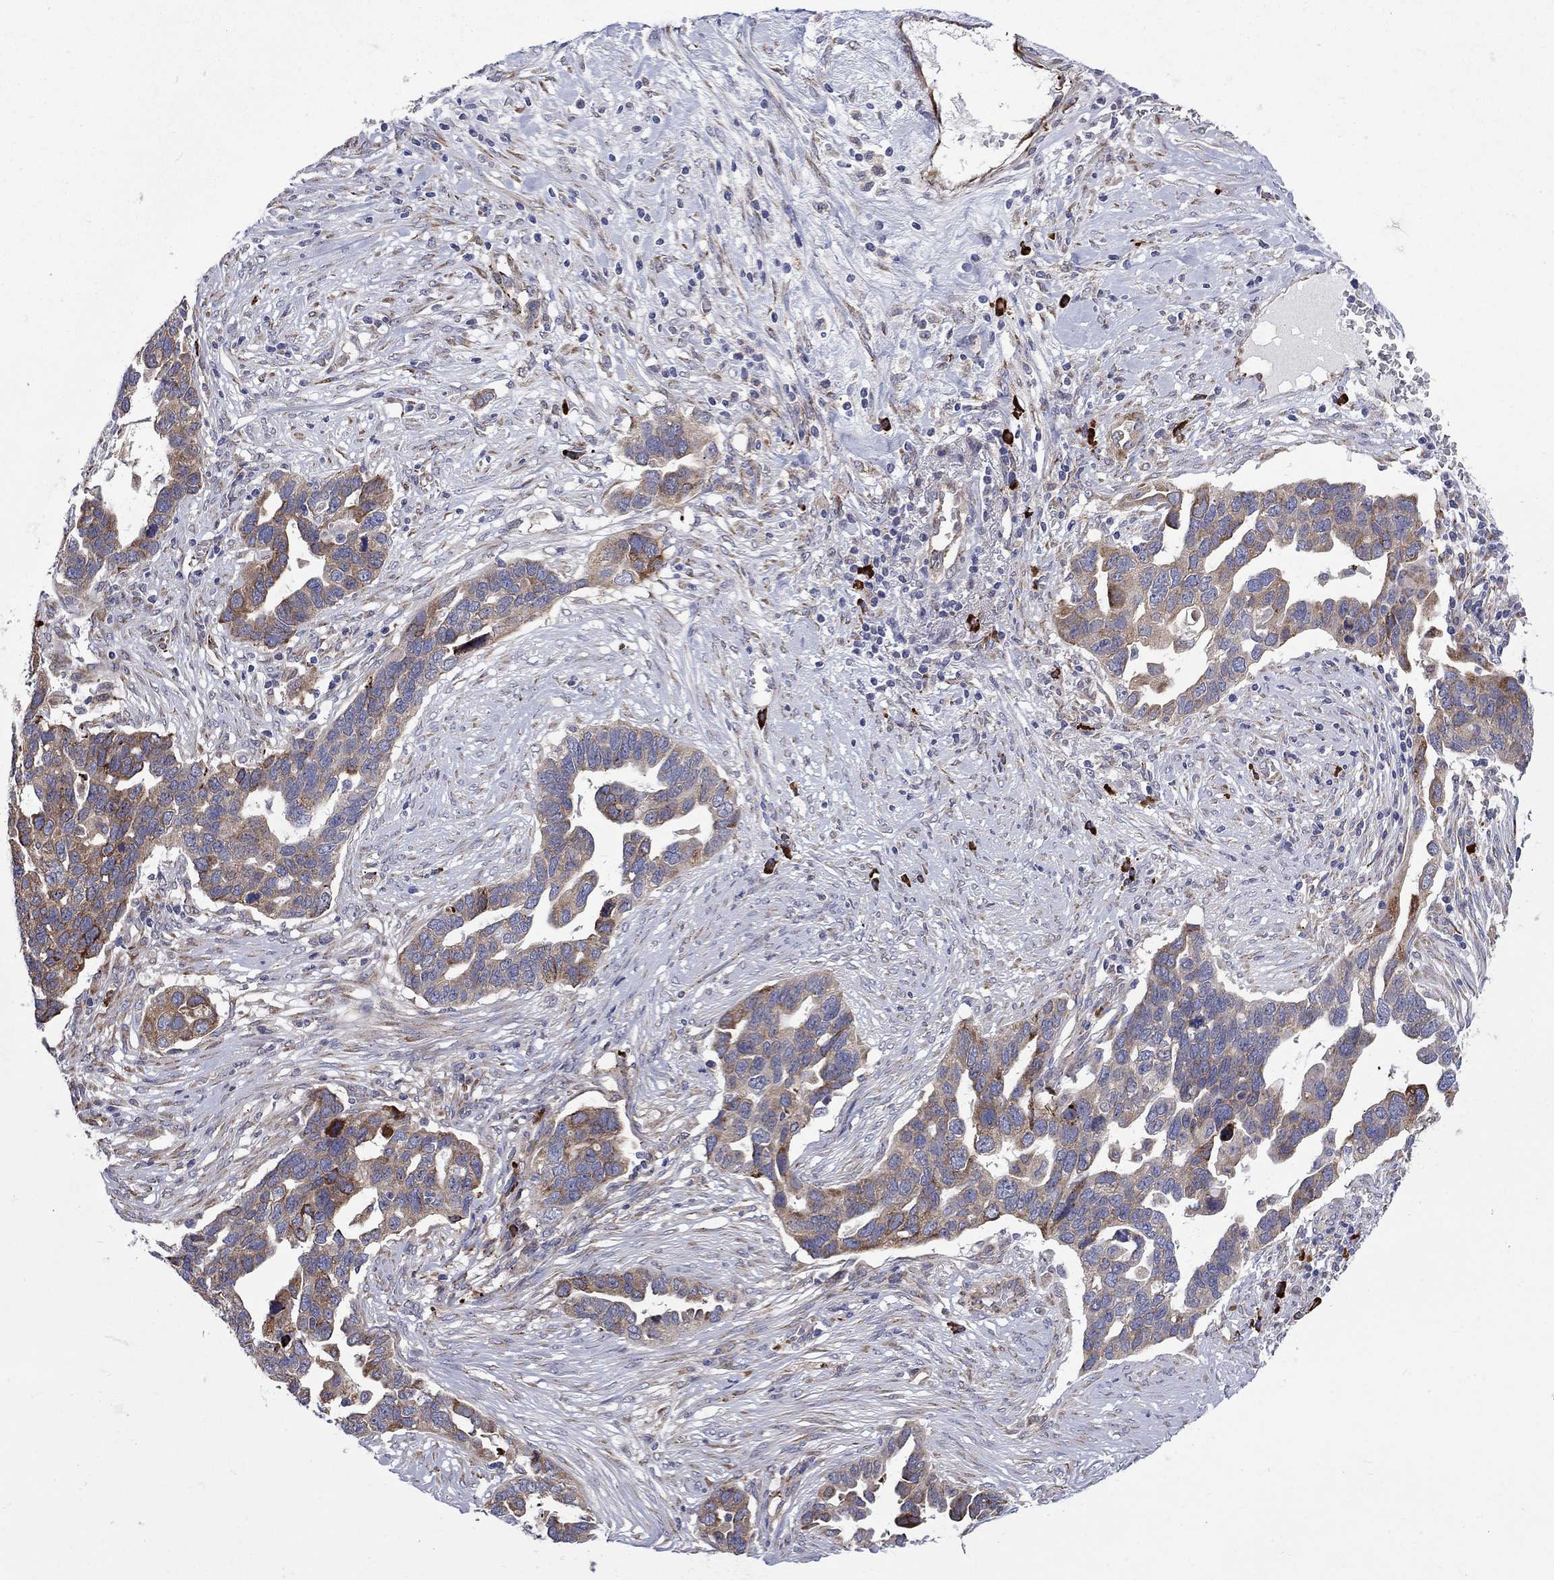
{"staining": {"intensity": "strong", "quantity": "<25%", "location": "cytoplasmic/membranous"}, "tissue": "ovarian cancer", "cell_type": "Tumor cells", "image_type": "cancer", "snomed": [{"axis": "morphology", "description": "Cystadenocarcinoma, serous, NOS"}, {"axis": "topography", "description": "Ovary"}], "caption": "There is medium levels of strong cytoplasmic/membranous expression in tumor cells of ovarian cancer (serous cystadenocarcinoma), as demonstrated by immunohistochemical staining (brown color).", "gene": "ASNS", "patient": {"sex": "female", "age": 54}}